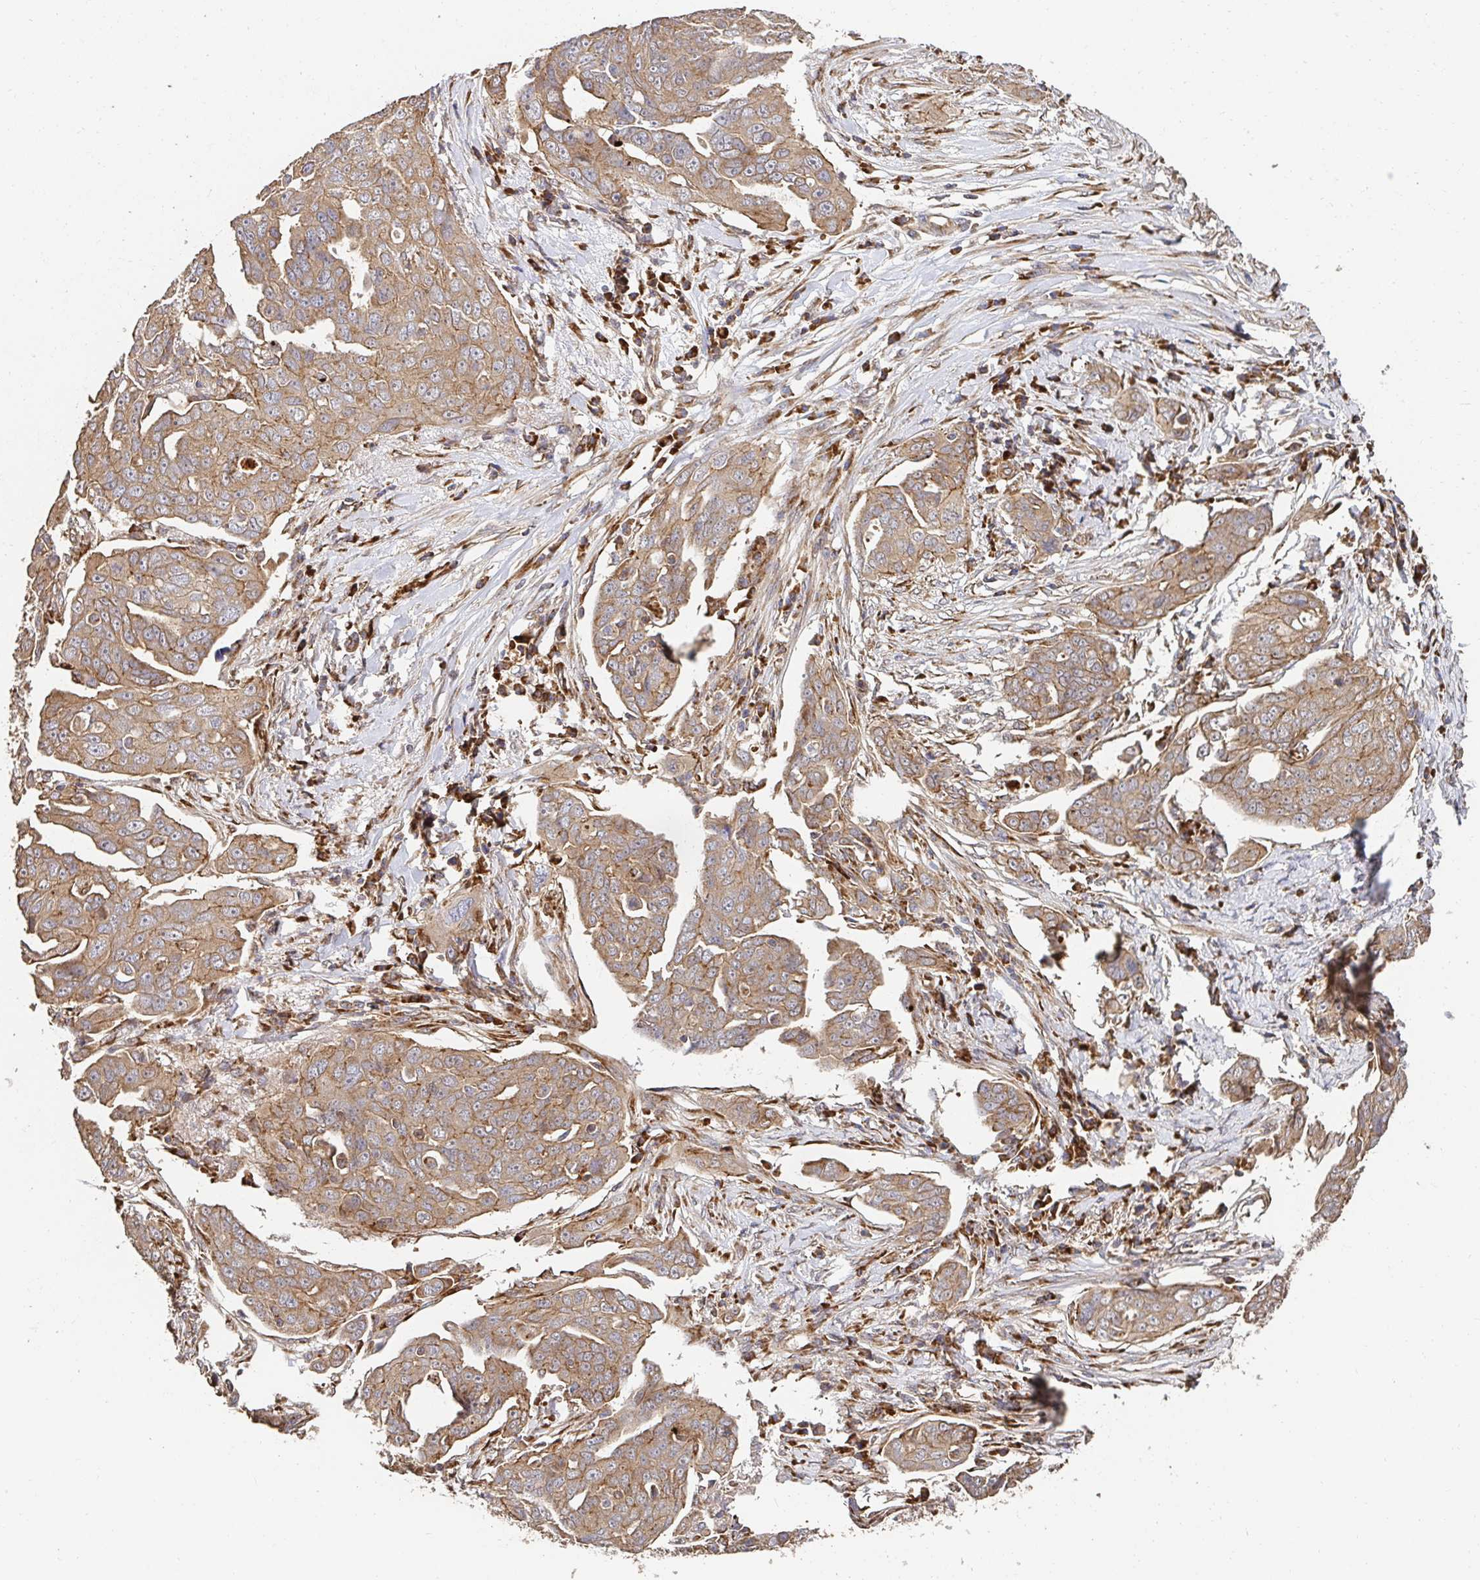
{"staining": {"intensity": "moderate", "quantity": ">75%", "location": "cytoplasmic/membranous"}, "tissue": "ovarian cancer", "cell_type": "Tumor cells", "image_type": "cancer", "snomed": [{"axis": "morphology", "description": "Carcinoma, endometroid"}, {"axis": "topography", "description": "Ovary"}], "caption": "Ovarian cancer was stained to show a protein in brown. There is medium levels of moderate cytoplasmic/membranous positivity in about >75% of tumor cells.", "gene": "APBB1", "patient": {"sex": "female", "age": 70}}